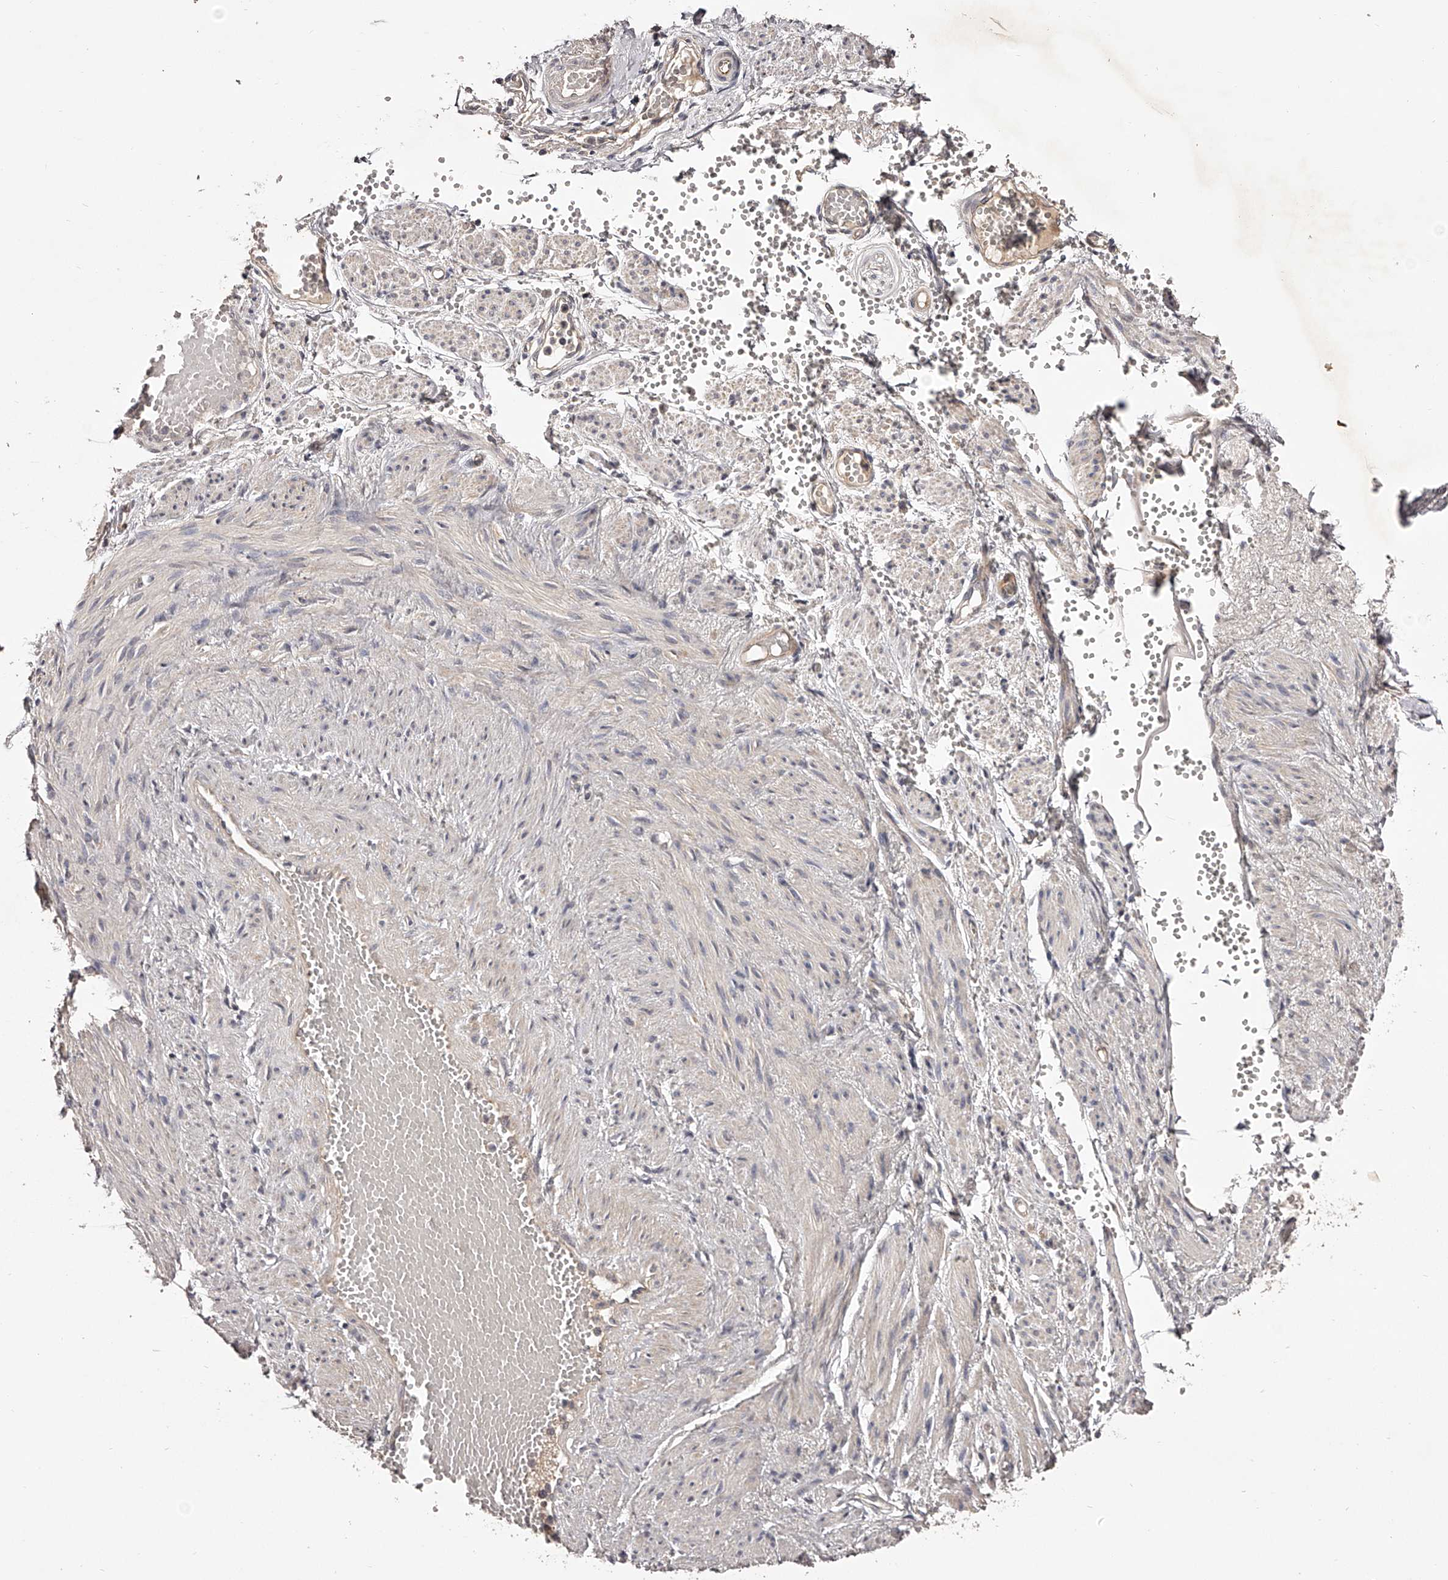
{"staining": {"intensity": "weak", "quantity": "25%-75%", "location": "cytoplasmic/membranous"}, "tissue": "adipose tissue", "cell_type": "Adipocytes", "image_type": "normal", "snomed": [{"axis": "morphology", "description": "Normal tissue, NOS"}, {"axis": "topography", "description": "Smooth muscle"}, {"axis": "topography", "description": "Peripheral nerve tissue"}], "caption": "Immunohistochemistry (IHC) of normal human adipose tissue displays low levels of weak cytoplasmic/membranous staining in approximately 25%-75% of adipocytes.", "gene": "ODF2L", "patient": {"sex": "female", "age": 39}}